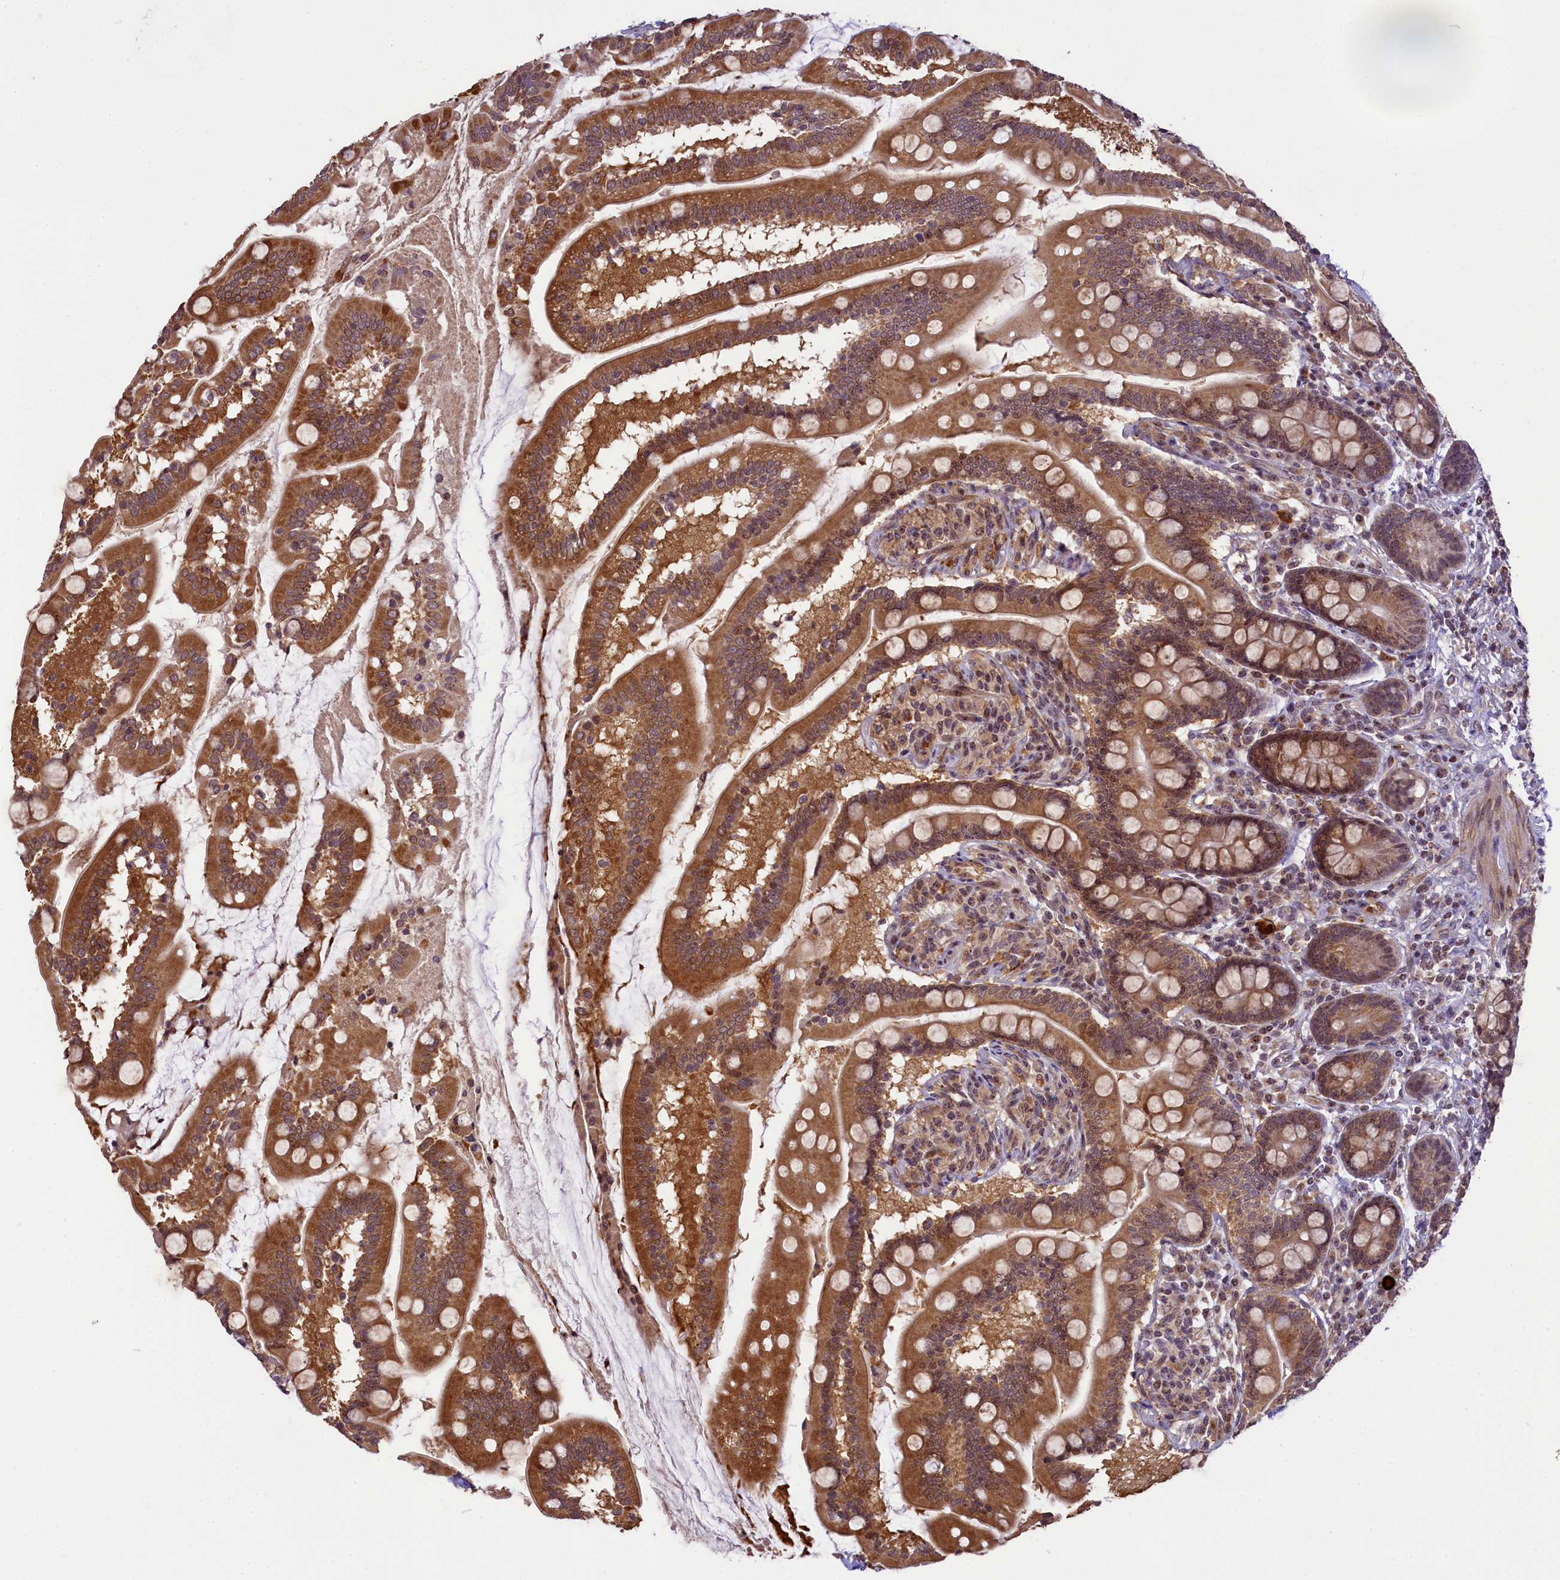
{"staining": {"intensity": "moderate", "quantity": ">75%", "location": "cytoplasmic/membranous"}, "tissue": "small intestine", "cell_type": "Glandular cells", "image_type": "normal", "snomed": [{"axis": "morphology", "description": "Normal tissue, NOS"}, {"axis": "topography", "description": "Small intestine"}], "caption": "Moderate cytoplasmic/membranous expression is identified in about >75% of glandular cells in normal small intestine. (Brightfield microscopy of DAB IHC at high magnification).", "gene": "RBBP8", "patient": {"sex": "female", "age": 64}}